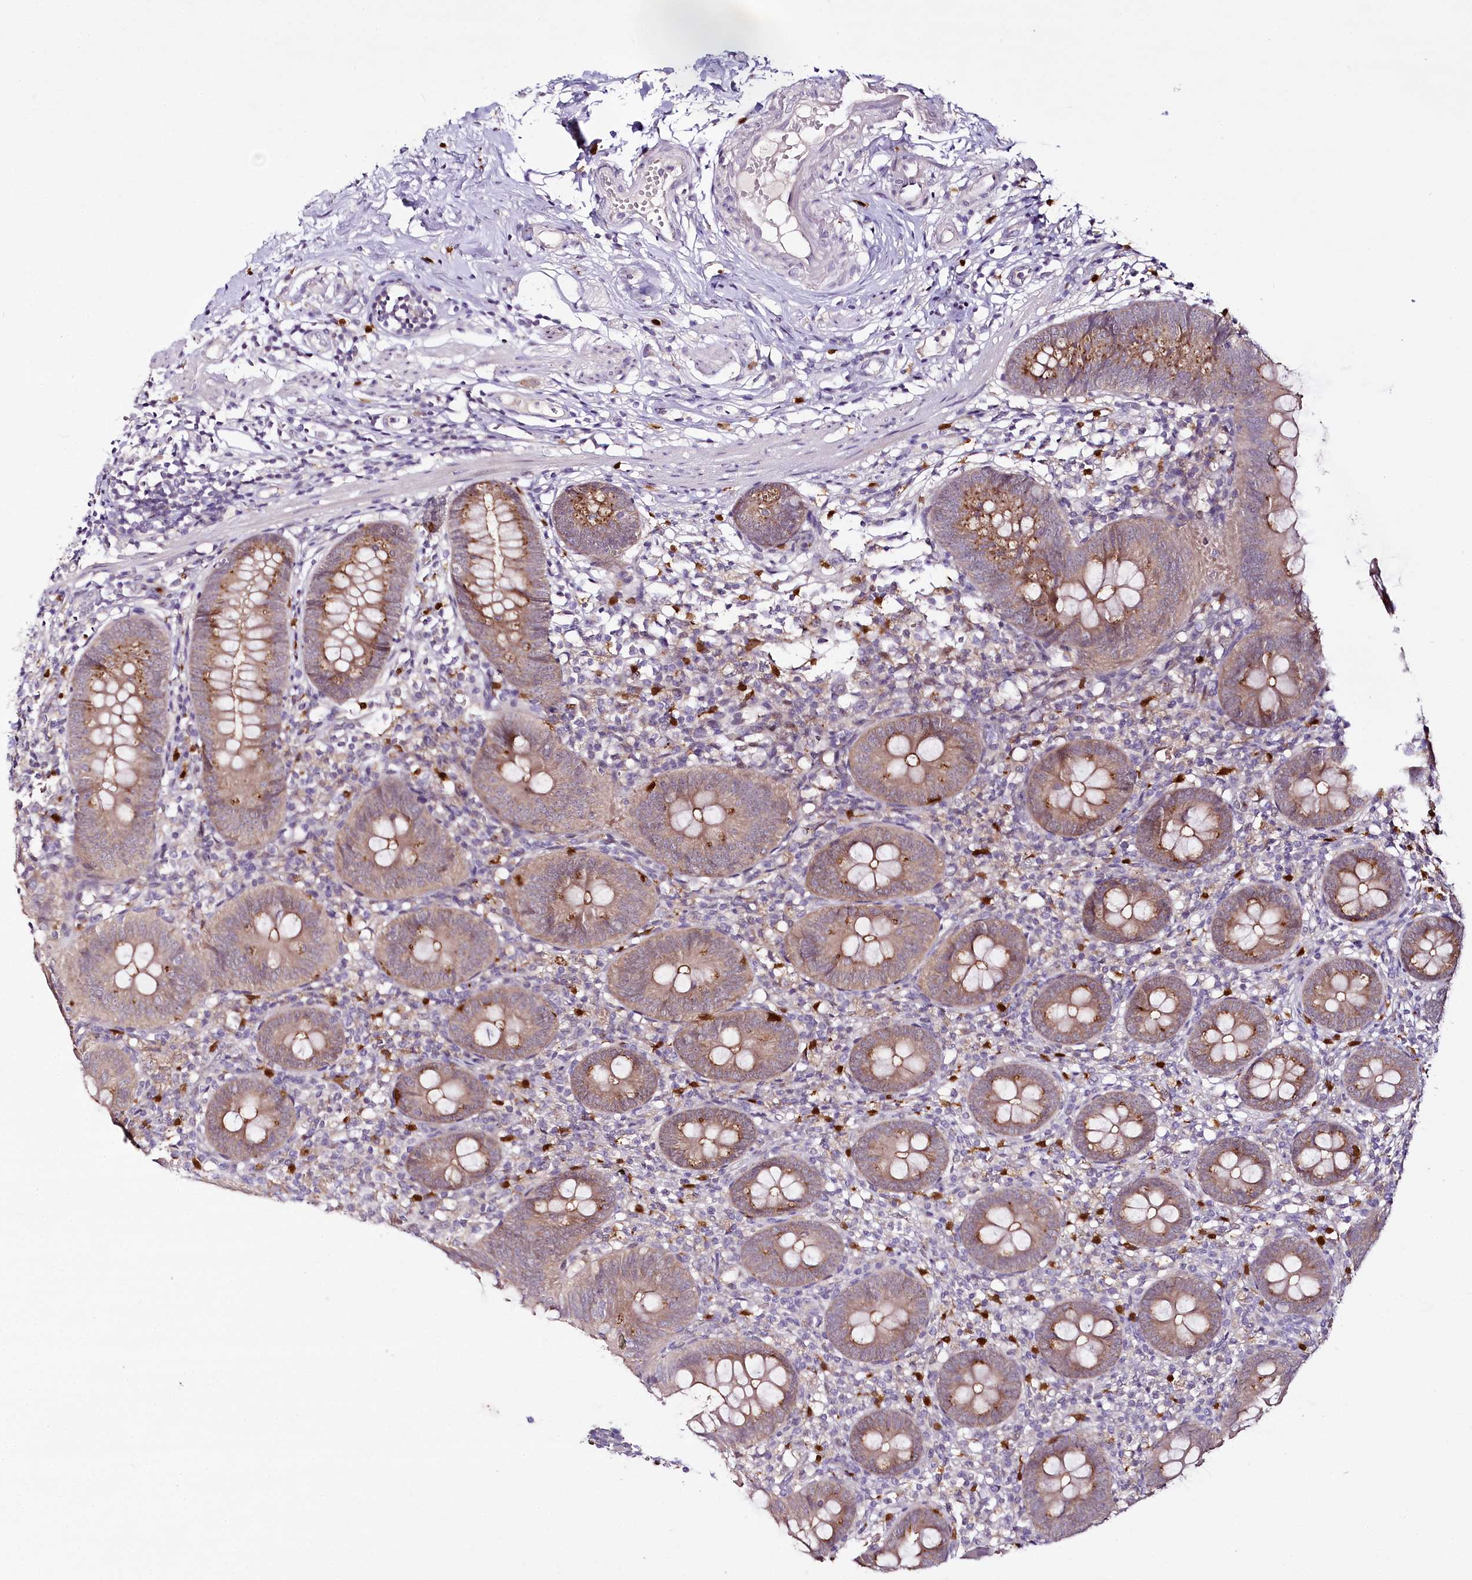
{"staining": {"intensity": "moderate", "quantity": ">75%", "location": "cytoplasmic/membranous"}, "tissue": "appendix", "cell_type": "Glandular cells", "image_type": "normal", "snomed": [{"axis": "morphology", "description": "Normal tissue, NOS"}, {"axis": "topography", "description": "Appendix"}], "caption": "Glandular cells display medium levels of moderate cytoplasmic/membranous expression in about >75% of cells in normal appendix.", "gene": "VWA5A", "patient": {"sex": "female", "age": 62}}